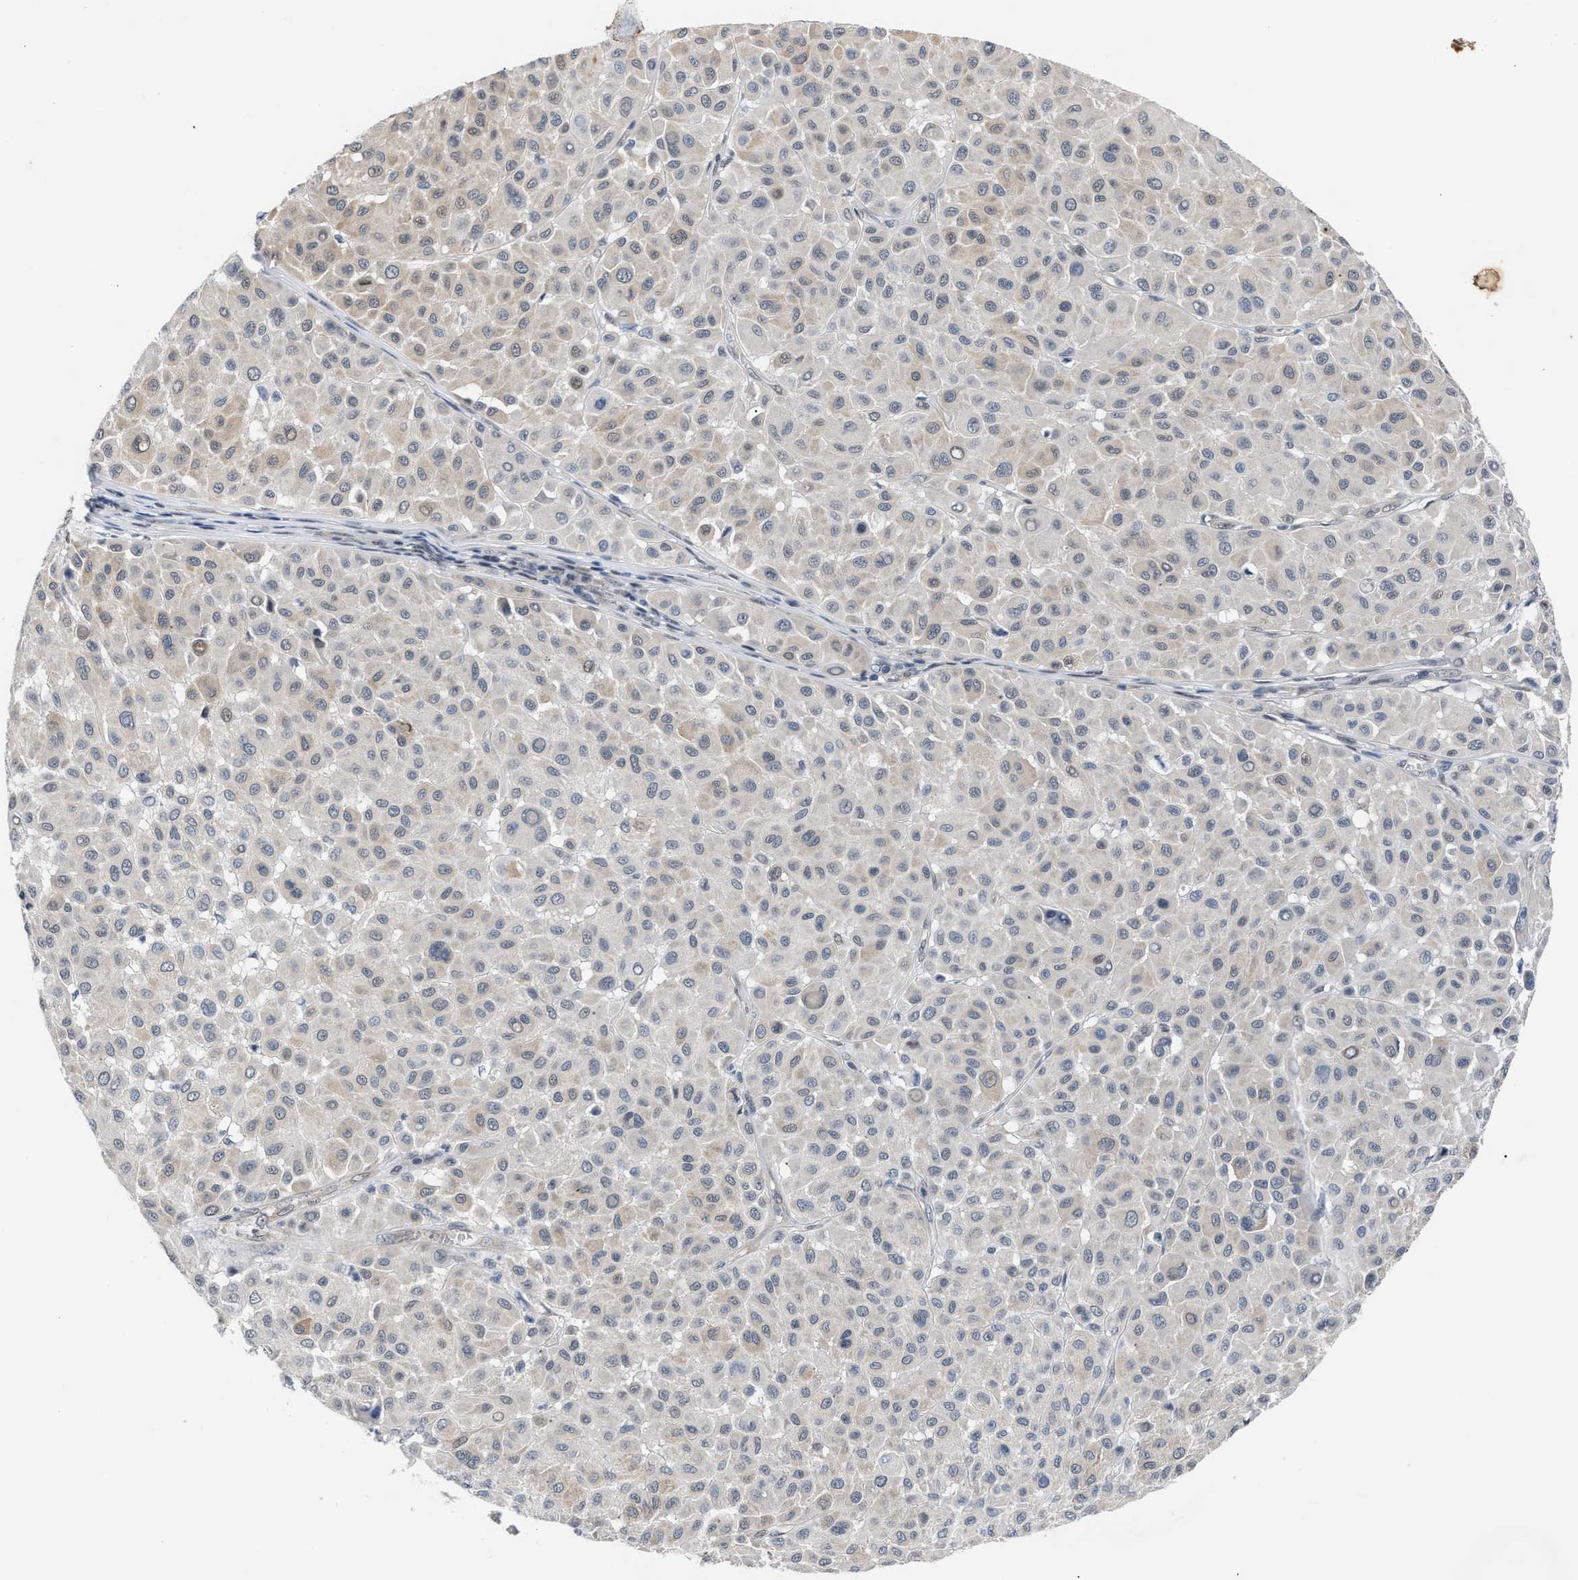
{"staining": {"intensity": "weak", "quantity": "<25%", "location": "cytoplasmic/membranous"}, "tissue": "melanoma", "cell_type": "Tumor cells", "image_type": "cancer", "snomed": [{"axis": "morphology", "description": "Malignant melanoma, Metastatic site"}, {"axis": "topography", "description": "Soft tissue"}], "caption": "The immunohistochemistry image has no significant positivity in tumor cells of melanoma tissue.", "gene": "TXNRD3", "patient": {"sex": "male", "age": 41}}